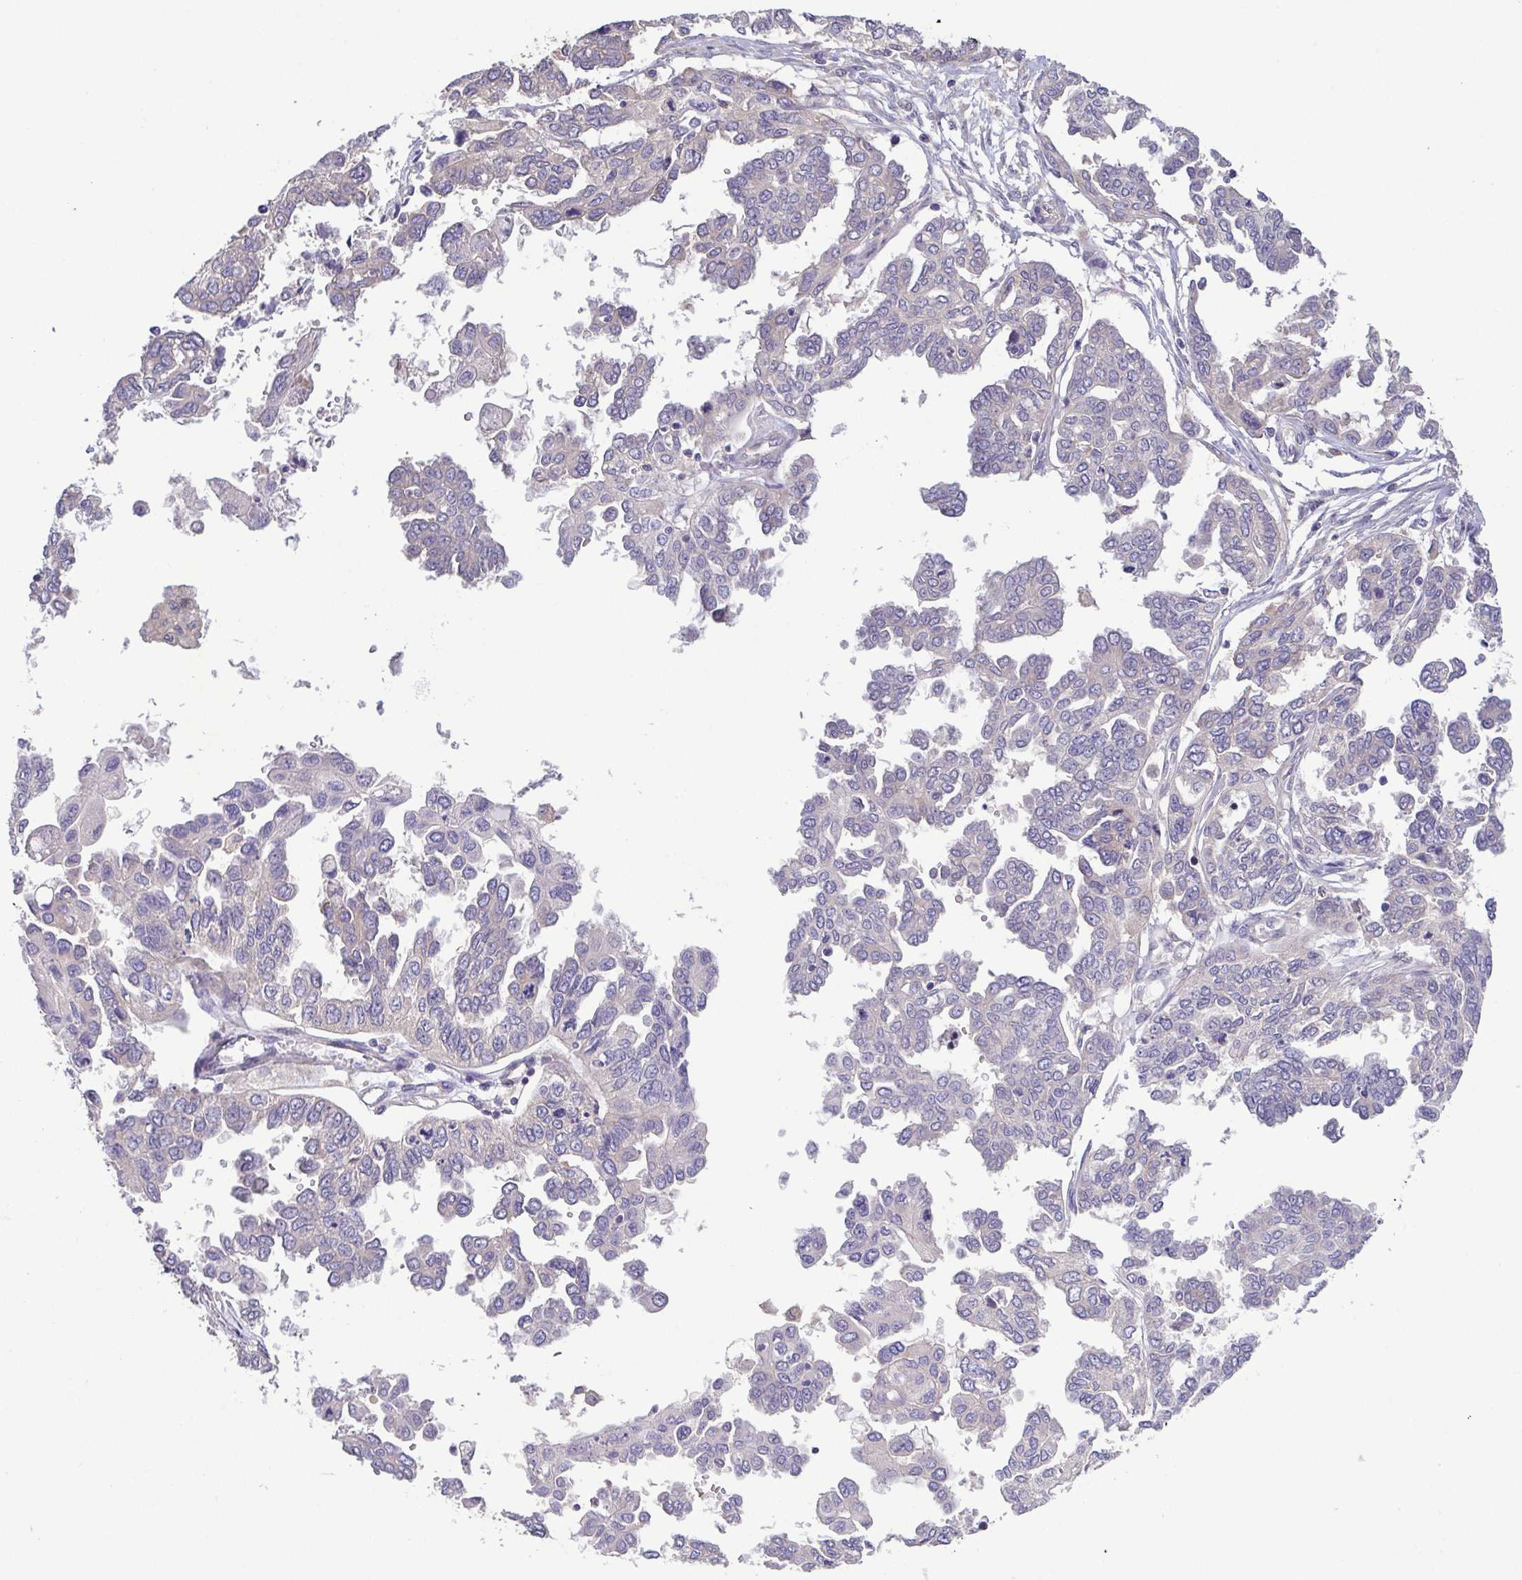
{"staining": {"intensity": "negative", "quantity": "none", "location": "none"}, "tissue": "ovarian cancer", "cell_type": "Tumor cells", "image_type": "cancer", "snomed": [{"axis": "morphology", "description": "Cystadenocarcinoma, serous, NOS"}, {"axis": "topography", "description": "Ovary"}], "caption": "DAB (3,3'-diaminobenzidine) immunohistochemical staining of serous cystadenocarcinoma (ovarian) exhibits no significant positivity in tumor cells.", "gene": "LMF2", "patient": {"sex": "female", "age": 53}}